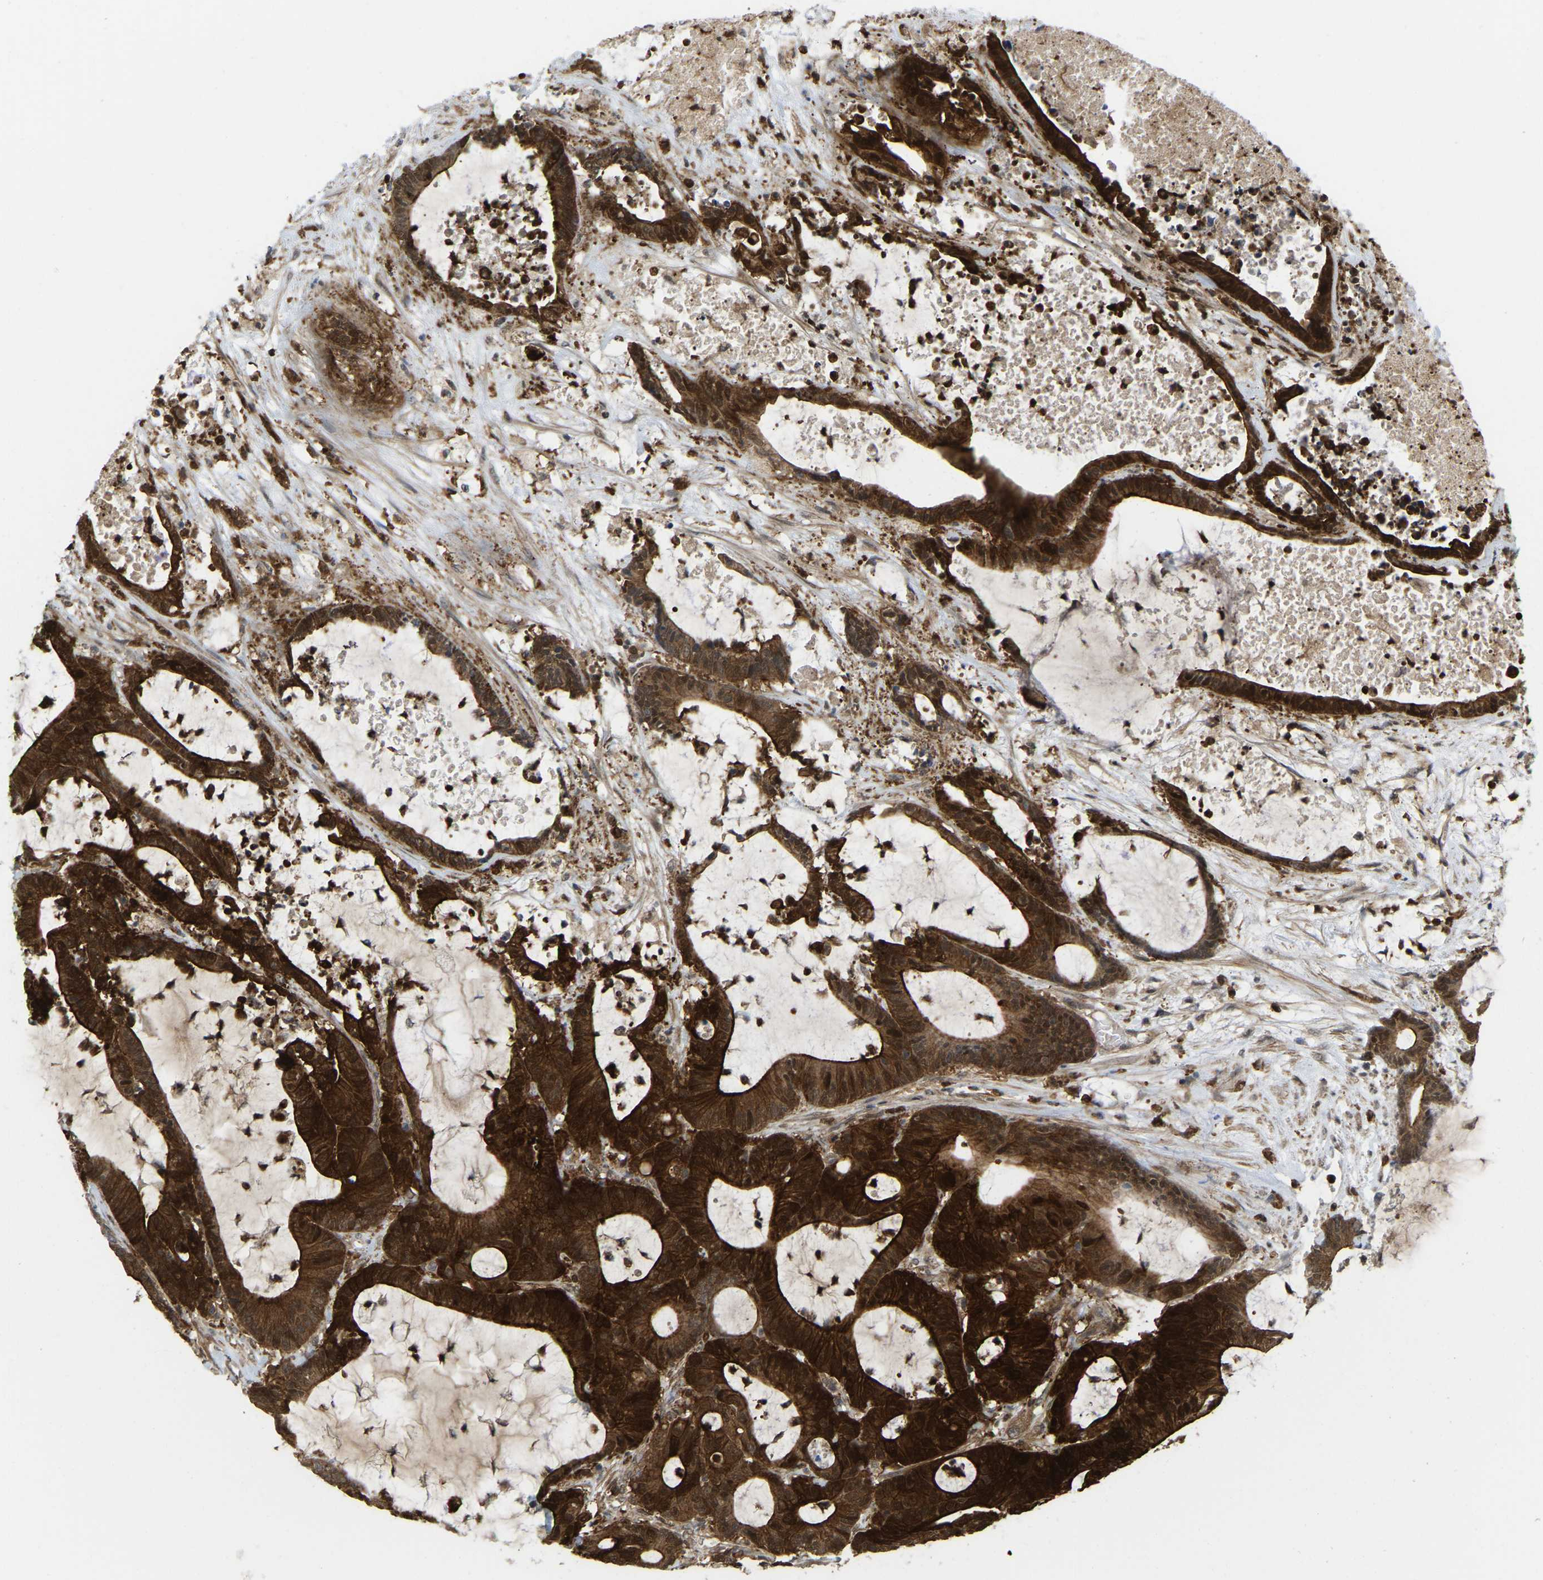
{"staining": {"intensity": "strong", "quantity": ">75%", "location": "cytoplasmic/membranous,nuclear"}, "tissue": "colorectal cancer", "cell_type": "Tumor cells", "image_type": "cancer", "snomed": [{"axis": "morphology", "description": "Adenocarcinoma, NOS"}, {"axis": "topography", "description": "Colon"}], "caption": "A histopathology image of colorectal cancer (adenocarcinoma) stained for a protein shows strong cytoplasmic/membranous and nuclear brown staining in tumor cells. Using DAB (brown) and hematoxylin (blue) stains, captured at high magnification using brightfield microscopy.", "gene": "SERPINB5", "patient": {"sex": "female", "age": 84}}